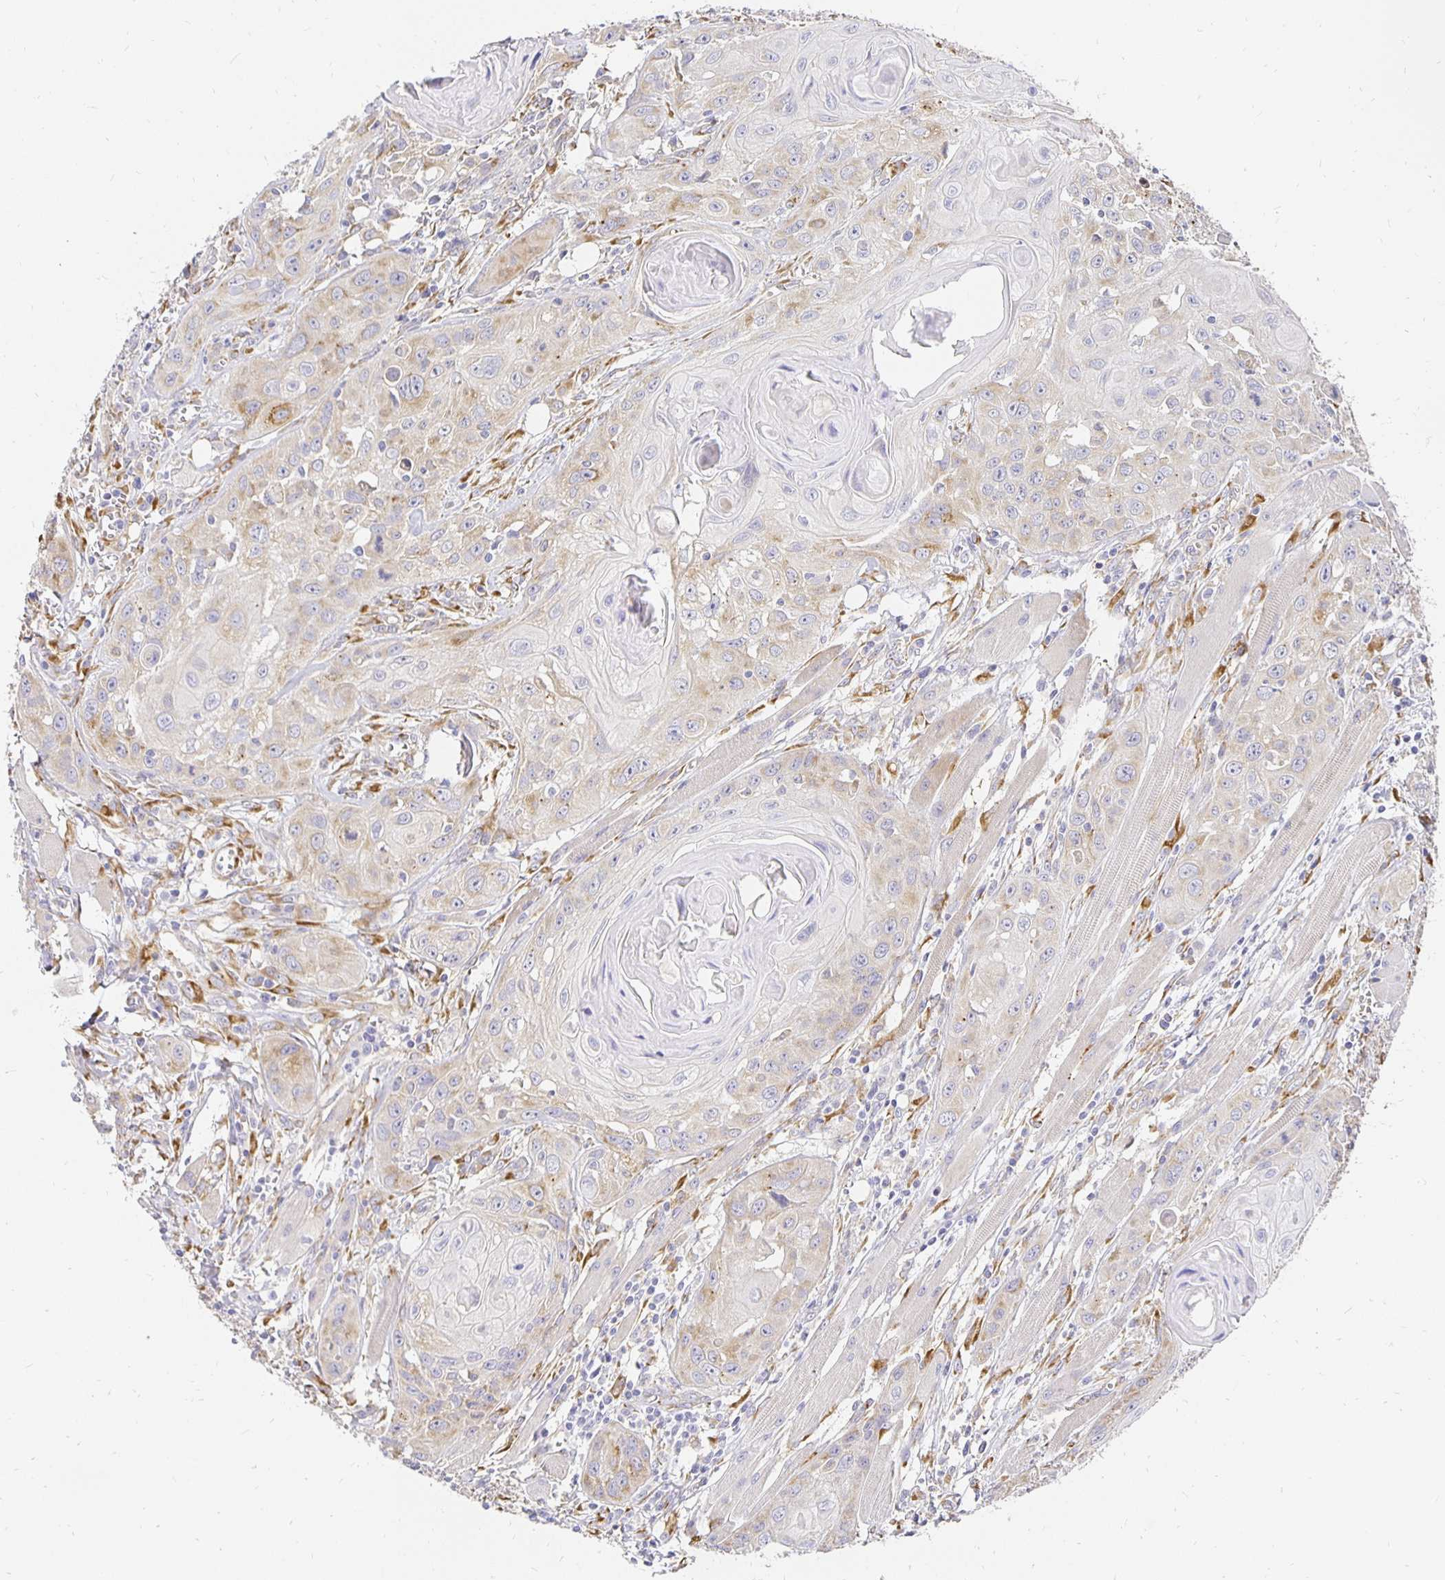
{"staining": {"intensity": "weak", "quantity": "25%-75%", "location": "cytoplasmic/membranous"}, "tissue": "head and neck cancer", "cell_type": "Tumor cells", "image_type": "cancer", "snomed": [{"axis": "morphology", "description": "Squamous cell carcinoma, NOS"}, {"axis": "topography", "description": "Oral tissue"}, {"axis": "topography", "description": "Head-Neck"}], "caption": "Squamous cell carcinoma (head and neck) stained for a protein (brown) demonstrates weak cytoplasmic/membranous positive positivity in approximately 25%-75% of tumor cells.", "gene": "PLOD1", "patient": {"sex": "male", "age": 58}}